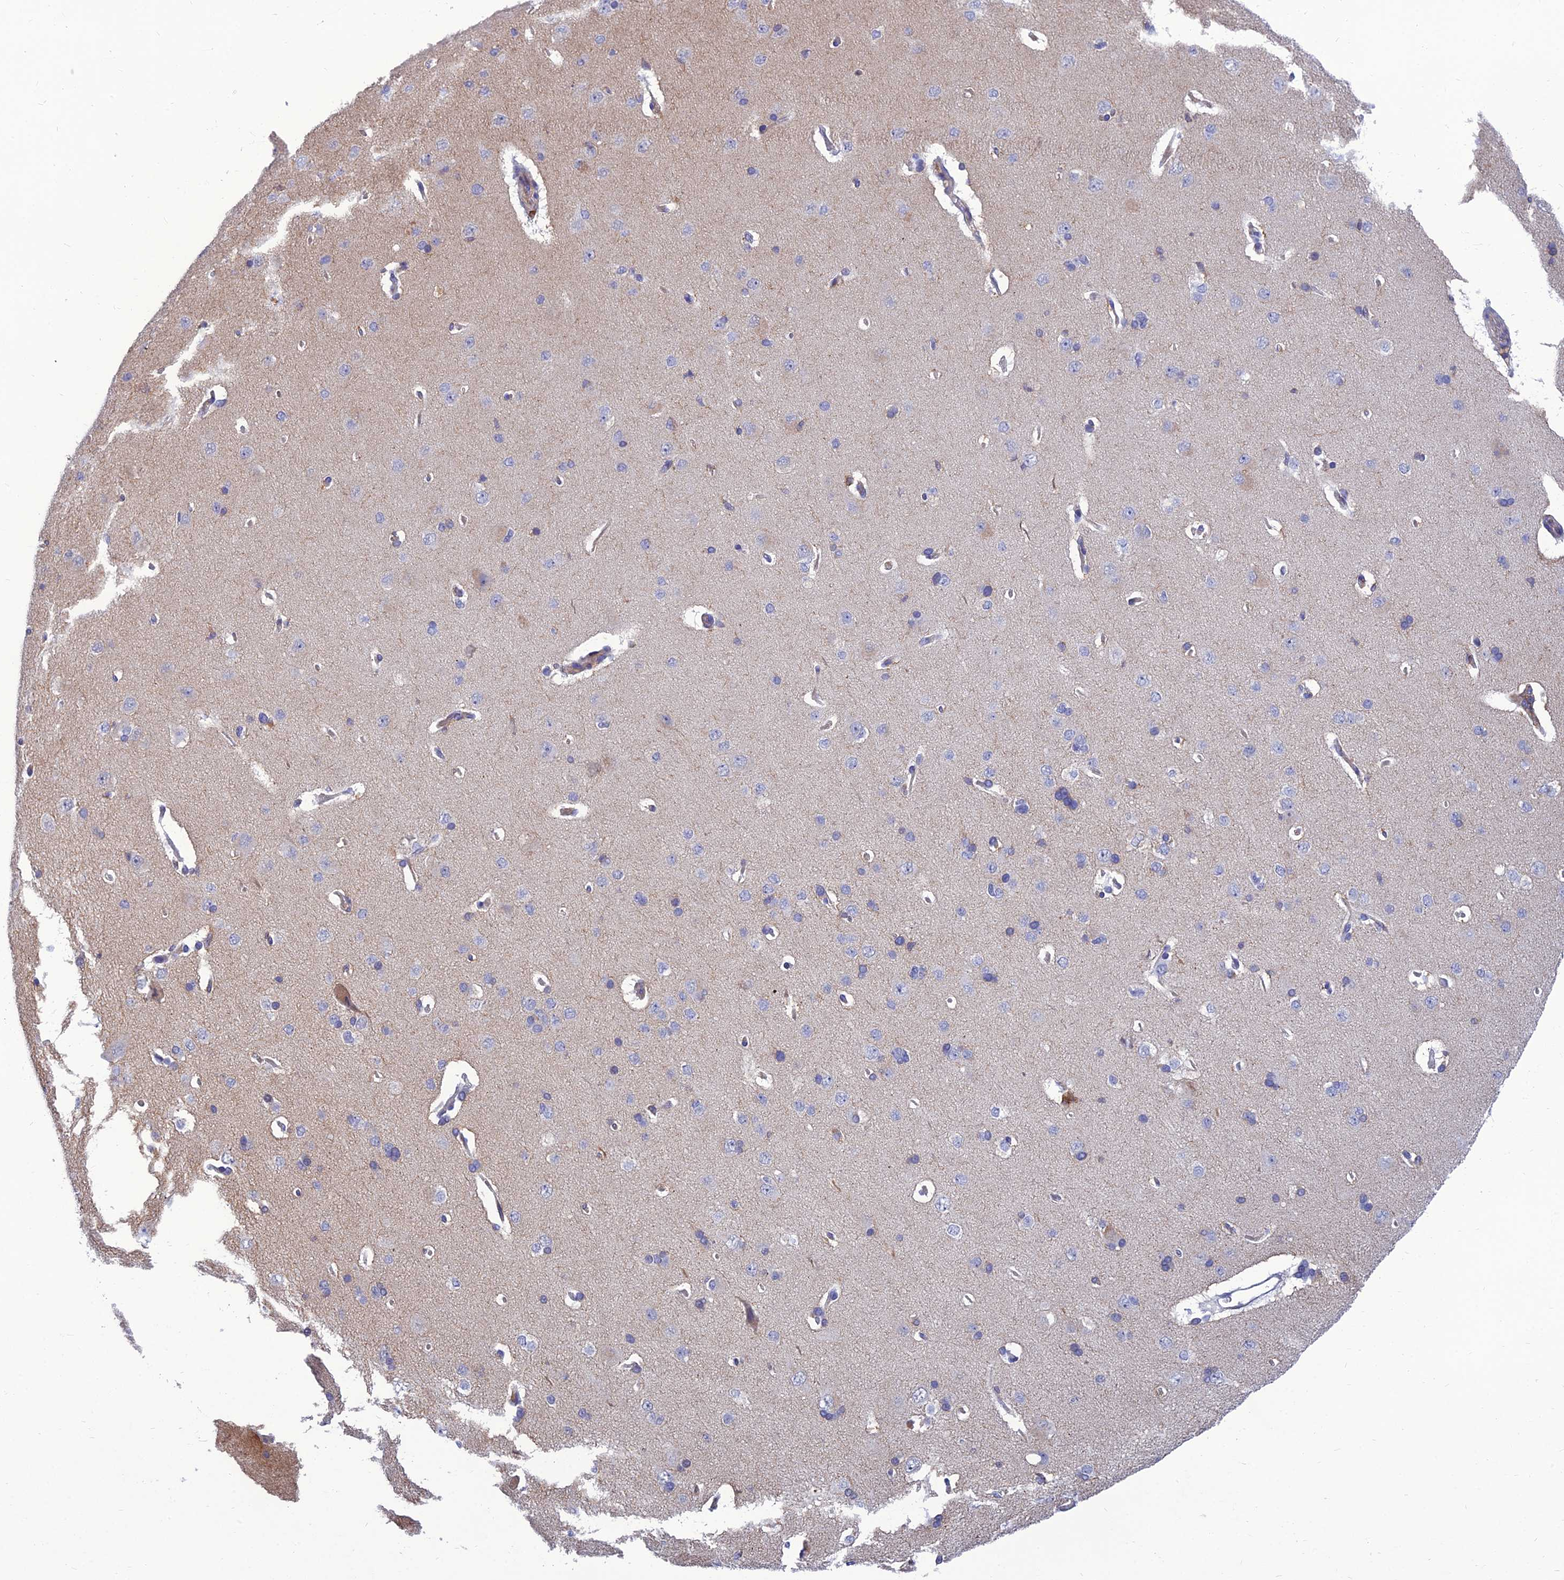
{"staining": {"intensity": "moderate", "quantity": ">75%", "location": "cytoplasmic/membranous"}, "tissue": "cerebral cortex", "cell_type": "Endothelial cells", "image_type": "normal", "snomed": [{"axis": "morphology", "description": "Normal tissue, NOS"}, {"axis": "topography", "description": "Cerebral cortex"}], "caption": "Protein staining of normal cerebral cortex shows moderate cytoplasmic/membranous positivity in about >75% of endothelial cells.", "gene": "PPP1R18", "patient": {"sex": "male", "age": 62}}